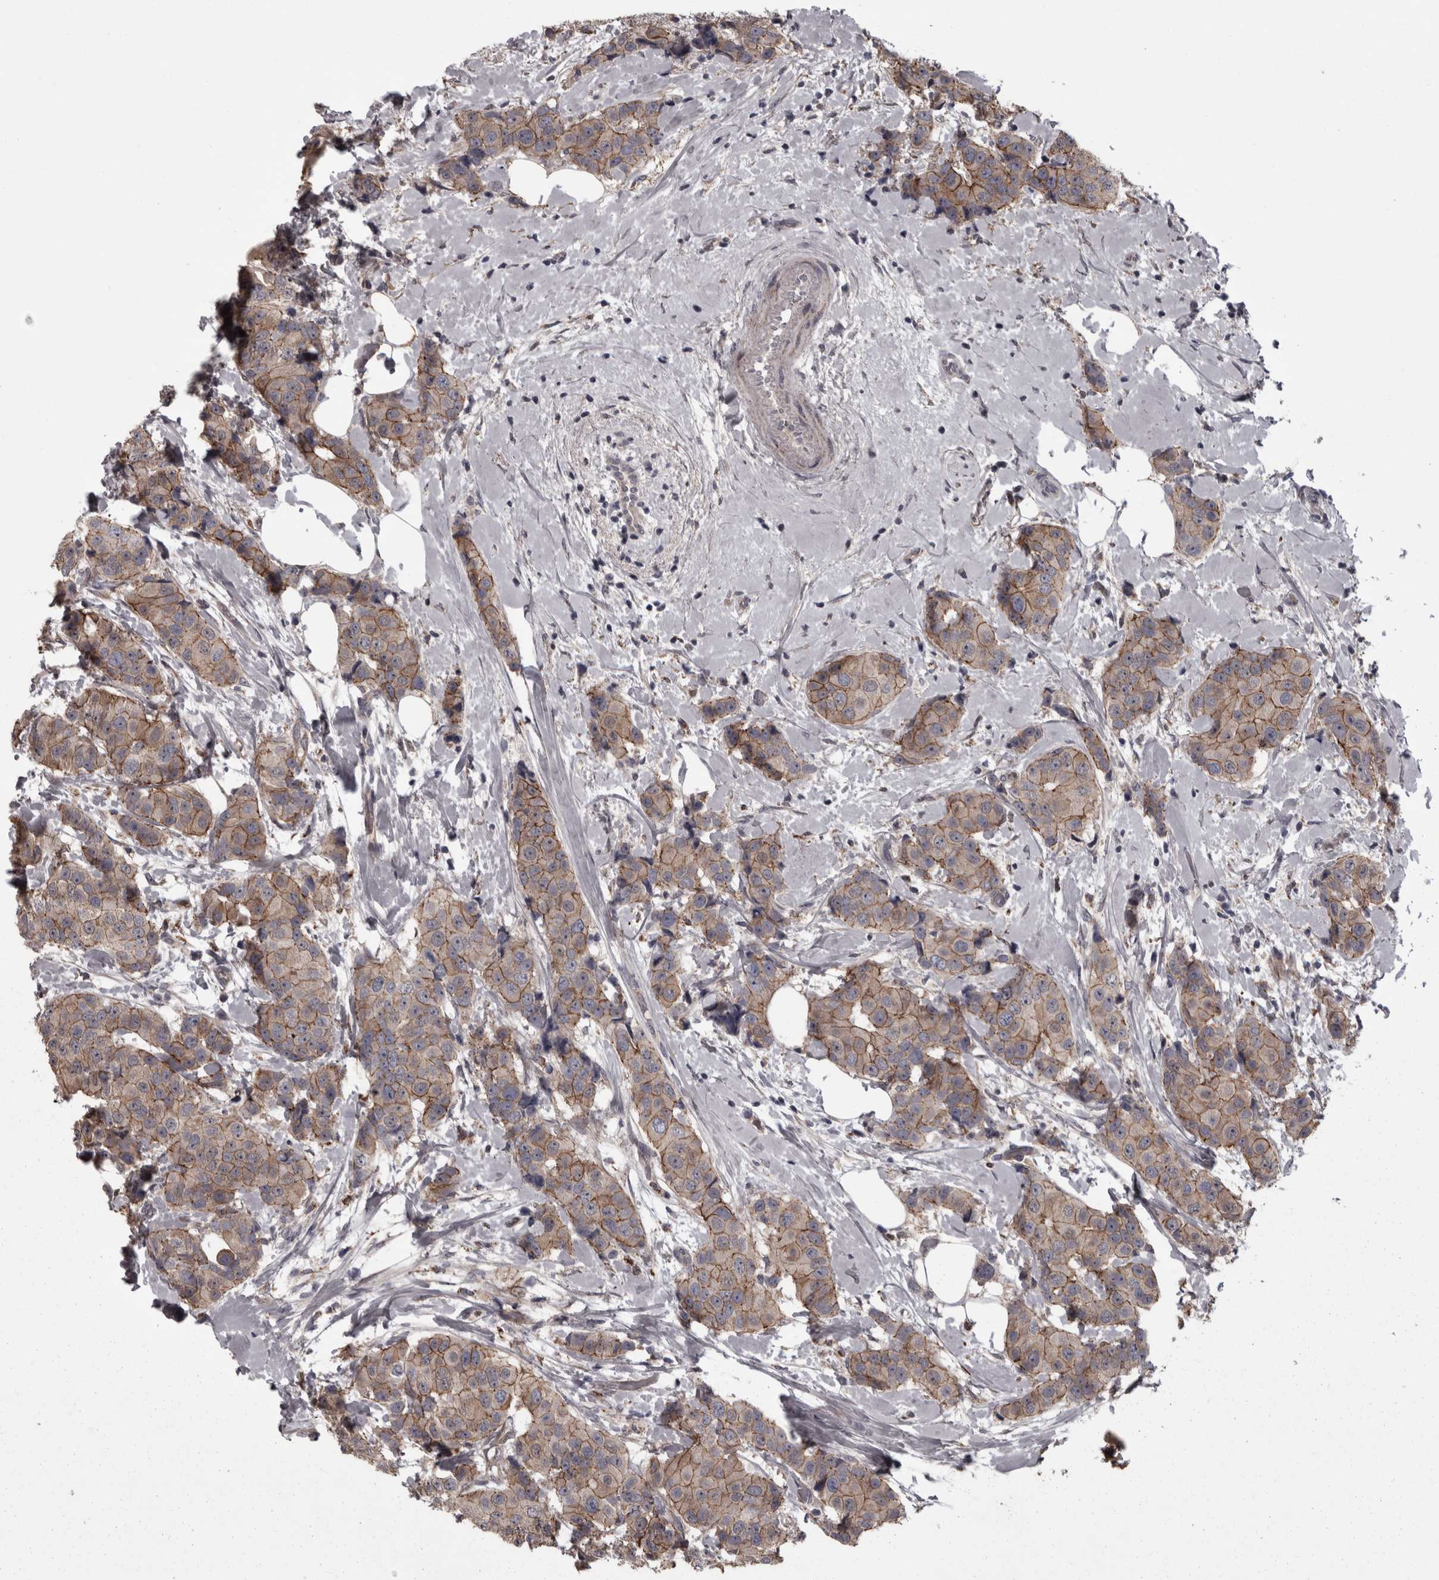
{"staining": {"intensity": "weak", "quantity": ">75%", "location": "cytoplasmic/membranous"}, "tissue": "breast cancer", "cell_type": "Tumor cells", "image_type": "cancer", "snomed": [{"axis": "morphology", "description": "Normal tissue, NOS"}, {"axis": "morphology", "description": "Duct carcinoma"}, {"axis": "topography", "description": "Breast"}], "caption": "Breast intraductal carcinoma stained with DAB (3,3'-diaminobenzidine) immunohistochemistry (IHC) reveals low levels of weak cytoplasmic/membranous expression in approximately >75% of tumor cells.", "gene": "PCDH17", "patient": {"sex": "female", "age": 39}}